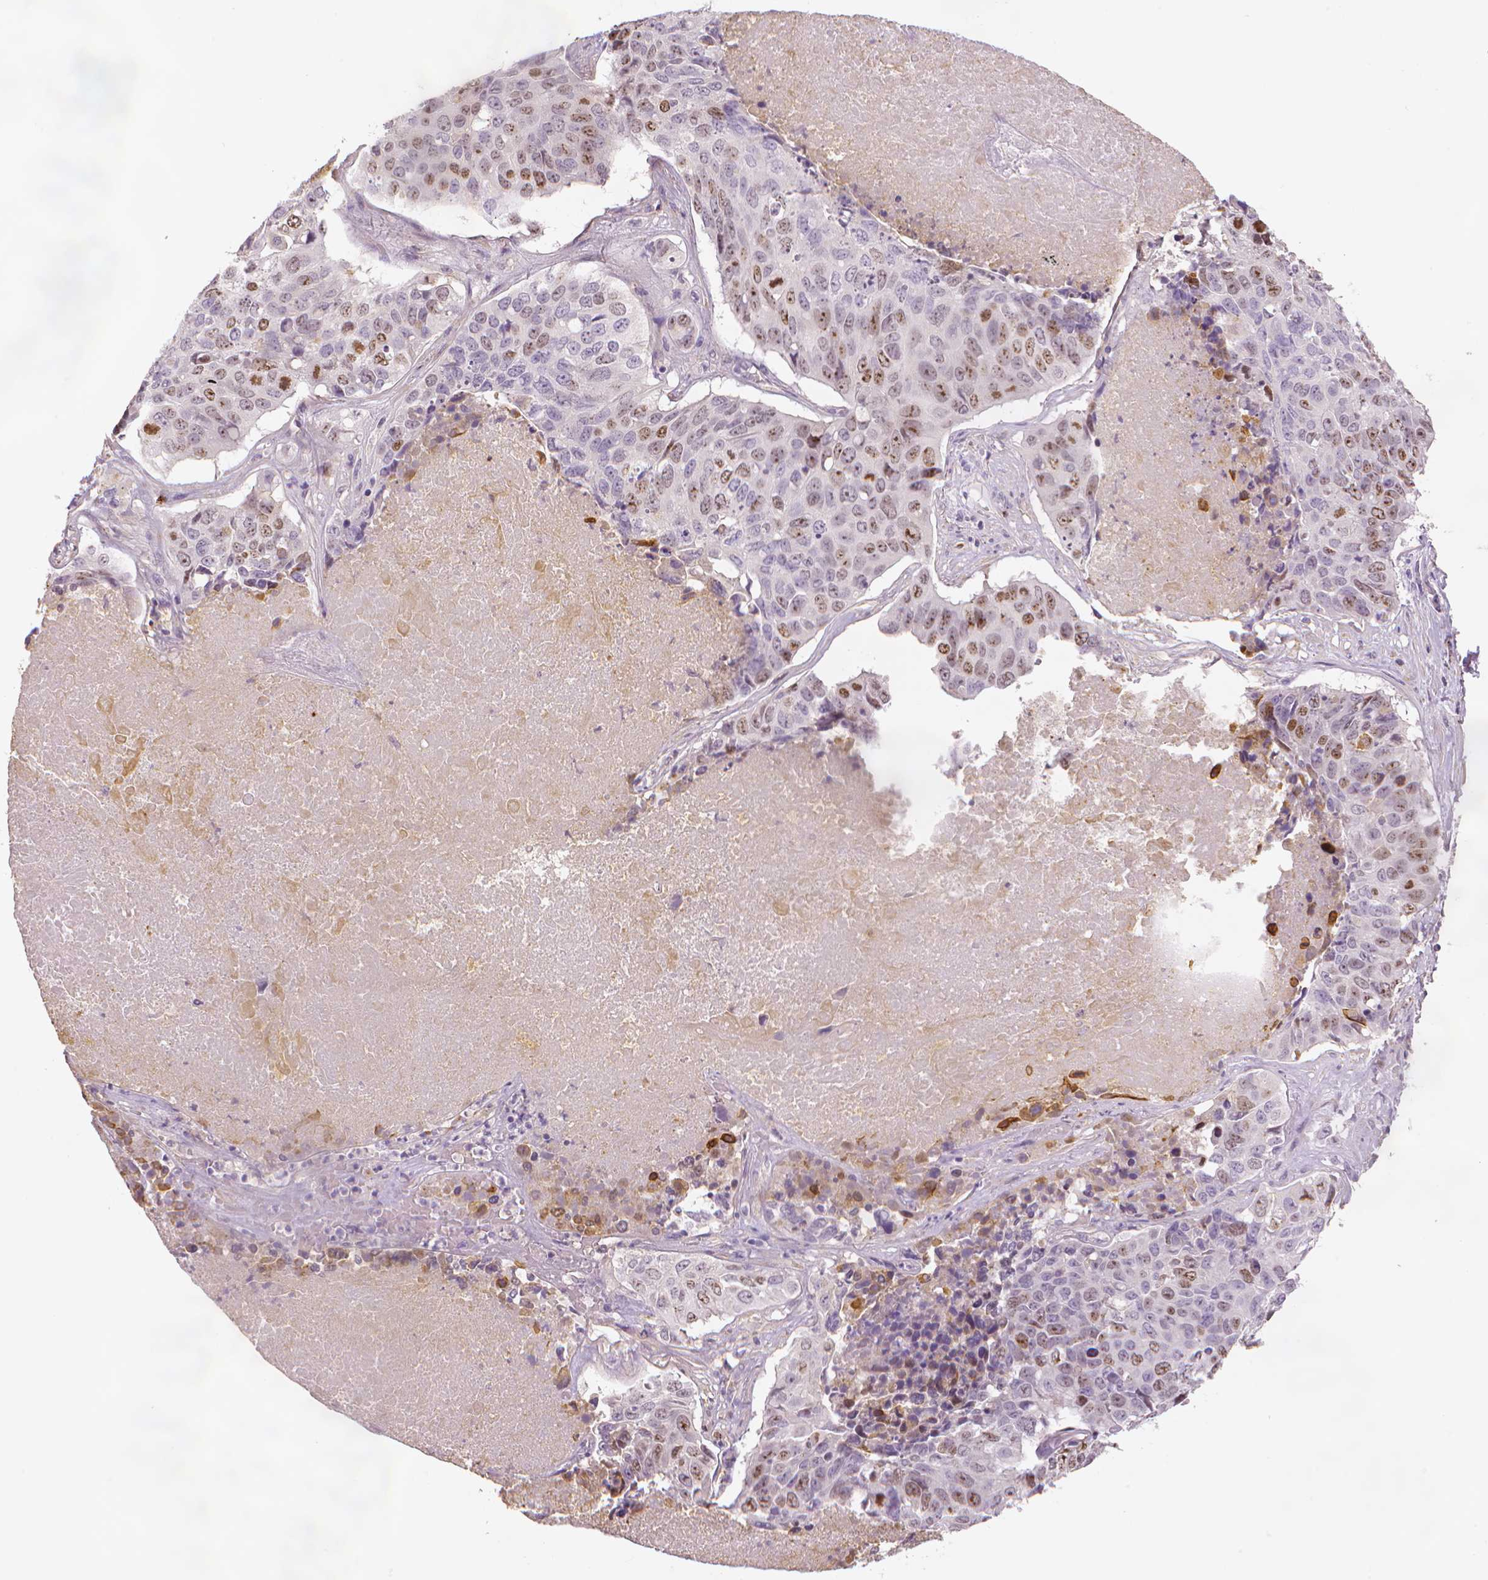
{"staining": {"intensity": "moderate", "quantity": "25%-75%", "location": "nuclear"}, "tissue": "lung cancer", "cell_type": "Tumor cells", "image_type": "cancer", "snomed": [{"axis": "morphology", "description": "Normal tissue, NOS"}, {"axis": "morphology", "description": "Squamous cell carcinoma, NOS"}, {"axis": "topography", "description": "Bronchus"}, {"axis": "topography", "description": "Lung"}], "caption": "High-magnification brightfield microscopy of squamous cell carcinoma (lung) stained with DAB (brown) and counterstained with hematoxylin (blue). tumor cells exhibit moderate nuclear positivity is appreciated in about25%-75% of cells.", "gene": "MKI67", "patient": {"sex": "male", "age": 64}}